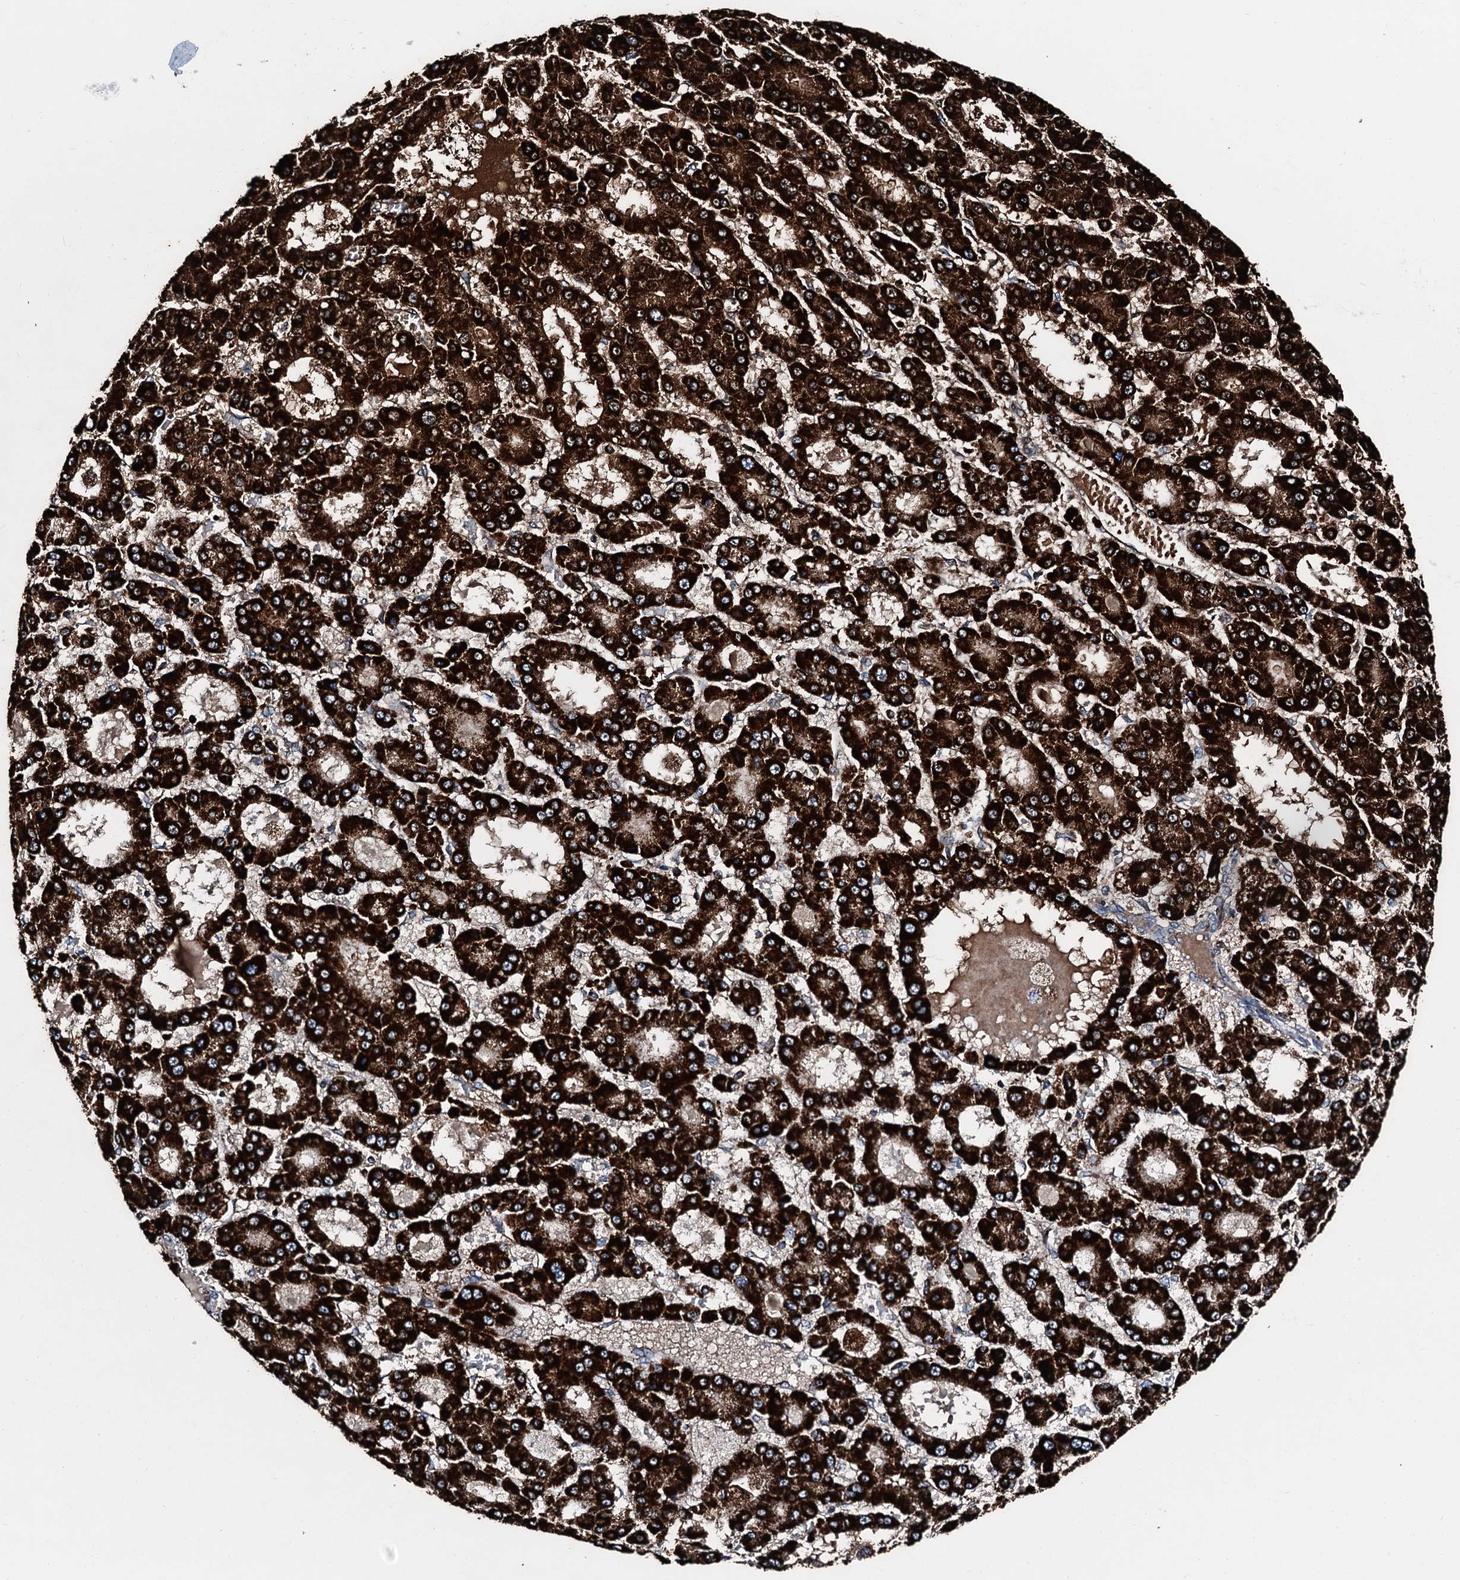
{"staining": {"intensity": "strong", "quantity": ">75%", "location": "cytoplasmic/membranous"}, "tissue": "liver cancer", "cell_type": "Tumor cells", "image_type": "cancer", "snomed": [{"axis": "morphology", "description": "Carcinoma, Hepatocellular, NOS"}, {"axis": "topography", "description": "Liver"}], "caption": "Human liver hepatocellular carcinoma stained with a protein marker exhibits strong staining in tumor cells.", "gene": "HADH", "patient": {"sex": "male", "age": 70}}